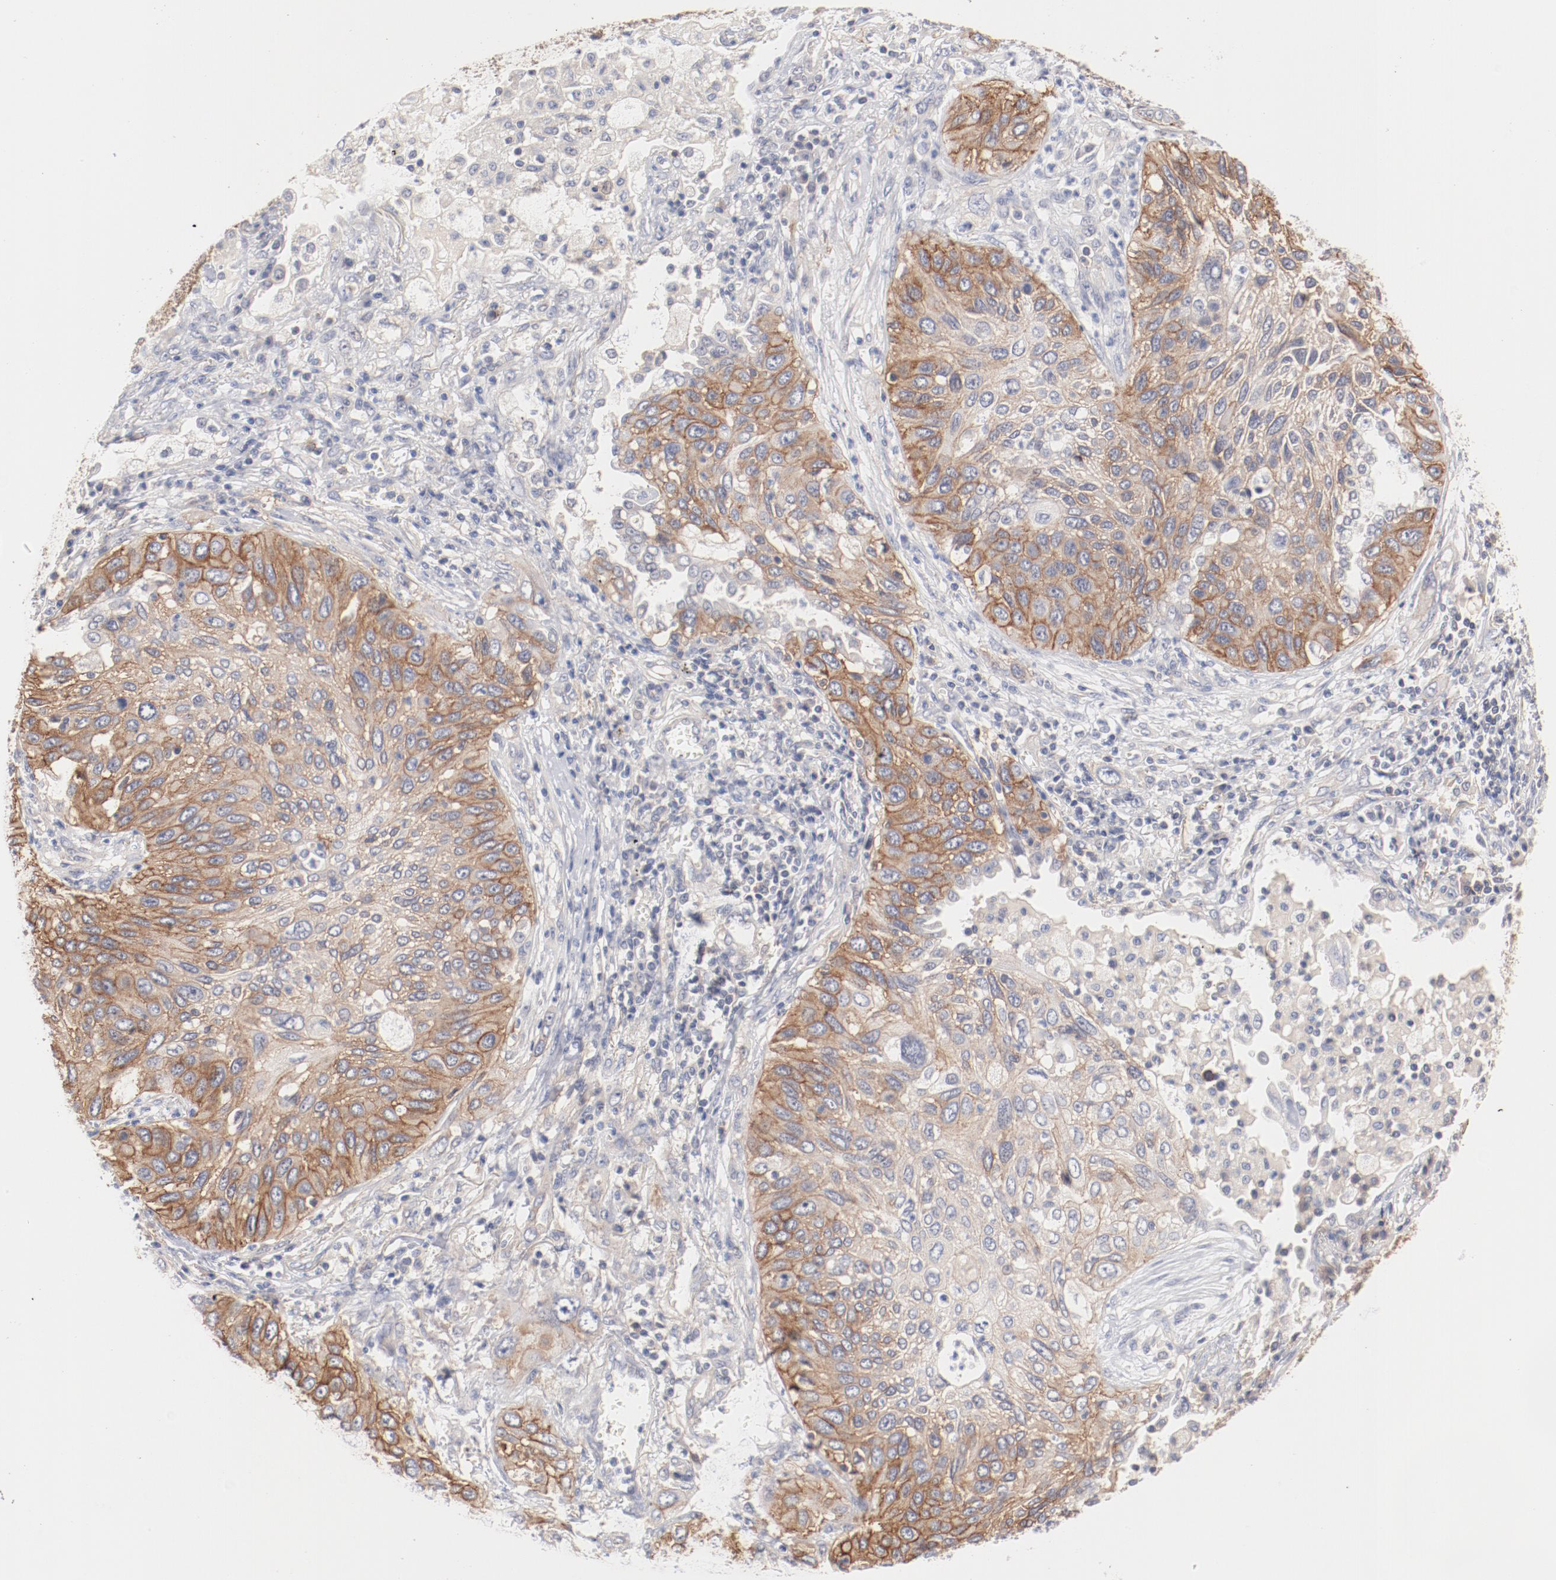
{"staining": {"intensity": "moderate", "quantity": "25%-75%", "location": "cytoplasmic/membranous"}, "tissue": "lung cancer", "cell_type": "Tumor cells", "image_type": "cancer", "snomed": [{"axis": "morphology", "description": "Squamous cell carcinoma, NOS"}, {"axis": "topography", "description": "Lung"}], "caption": "The histopathology image shows staining of squamous cell carcinoma (lung), revealing moderate cytoplasmic/membranous protein staining (brown color) within tumor cells.", "gene": "SETD3", "patient": {"sex": "female", "age": 76}}